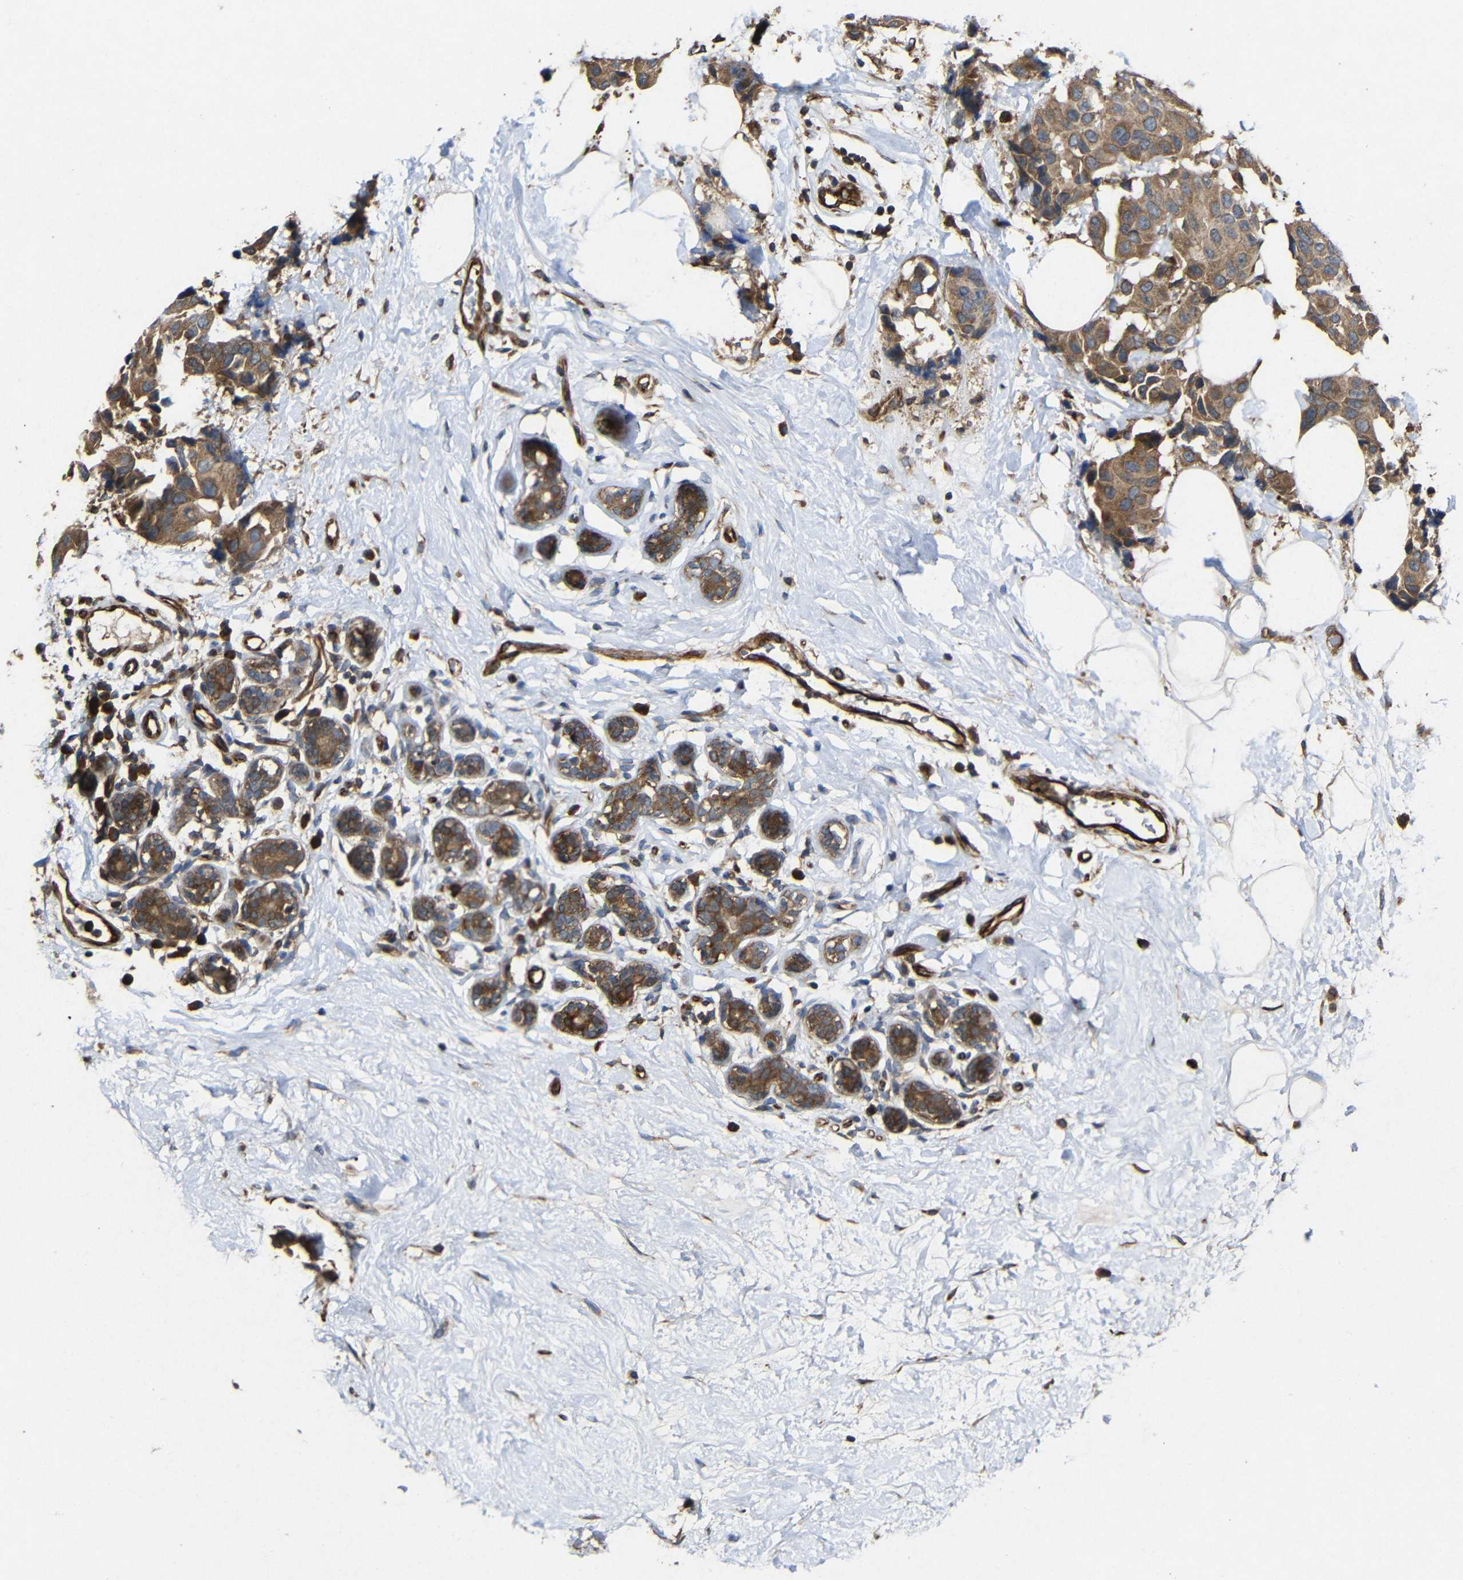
{"staining": {"intensity": "moderate", "quantity": ">75%", "location": "cytoplasmic/membranous"}, "tissue": "breast cancer", "cell_type": "Tumor cells", "image_type": "cancer", "snomed": [{"axis": "morphology", "description": "Normal tissue, NOS"}, {"axis": "morphology", "description": "Duct carcinoma"}, {"axis": "topography", "description": "Breast"}], "caption": "Immunohistochemistry (DAB (3,3'-diaminobenzidine)) staining of human intraductal carcinoma (breast) shows moderate cytoplasmic/membranous protein positivity in approximately >75% of tumor cells.", "gene": "EIF2S1", "patient": {"sex": "female", "age": 39}}